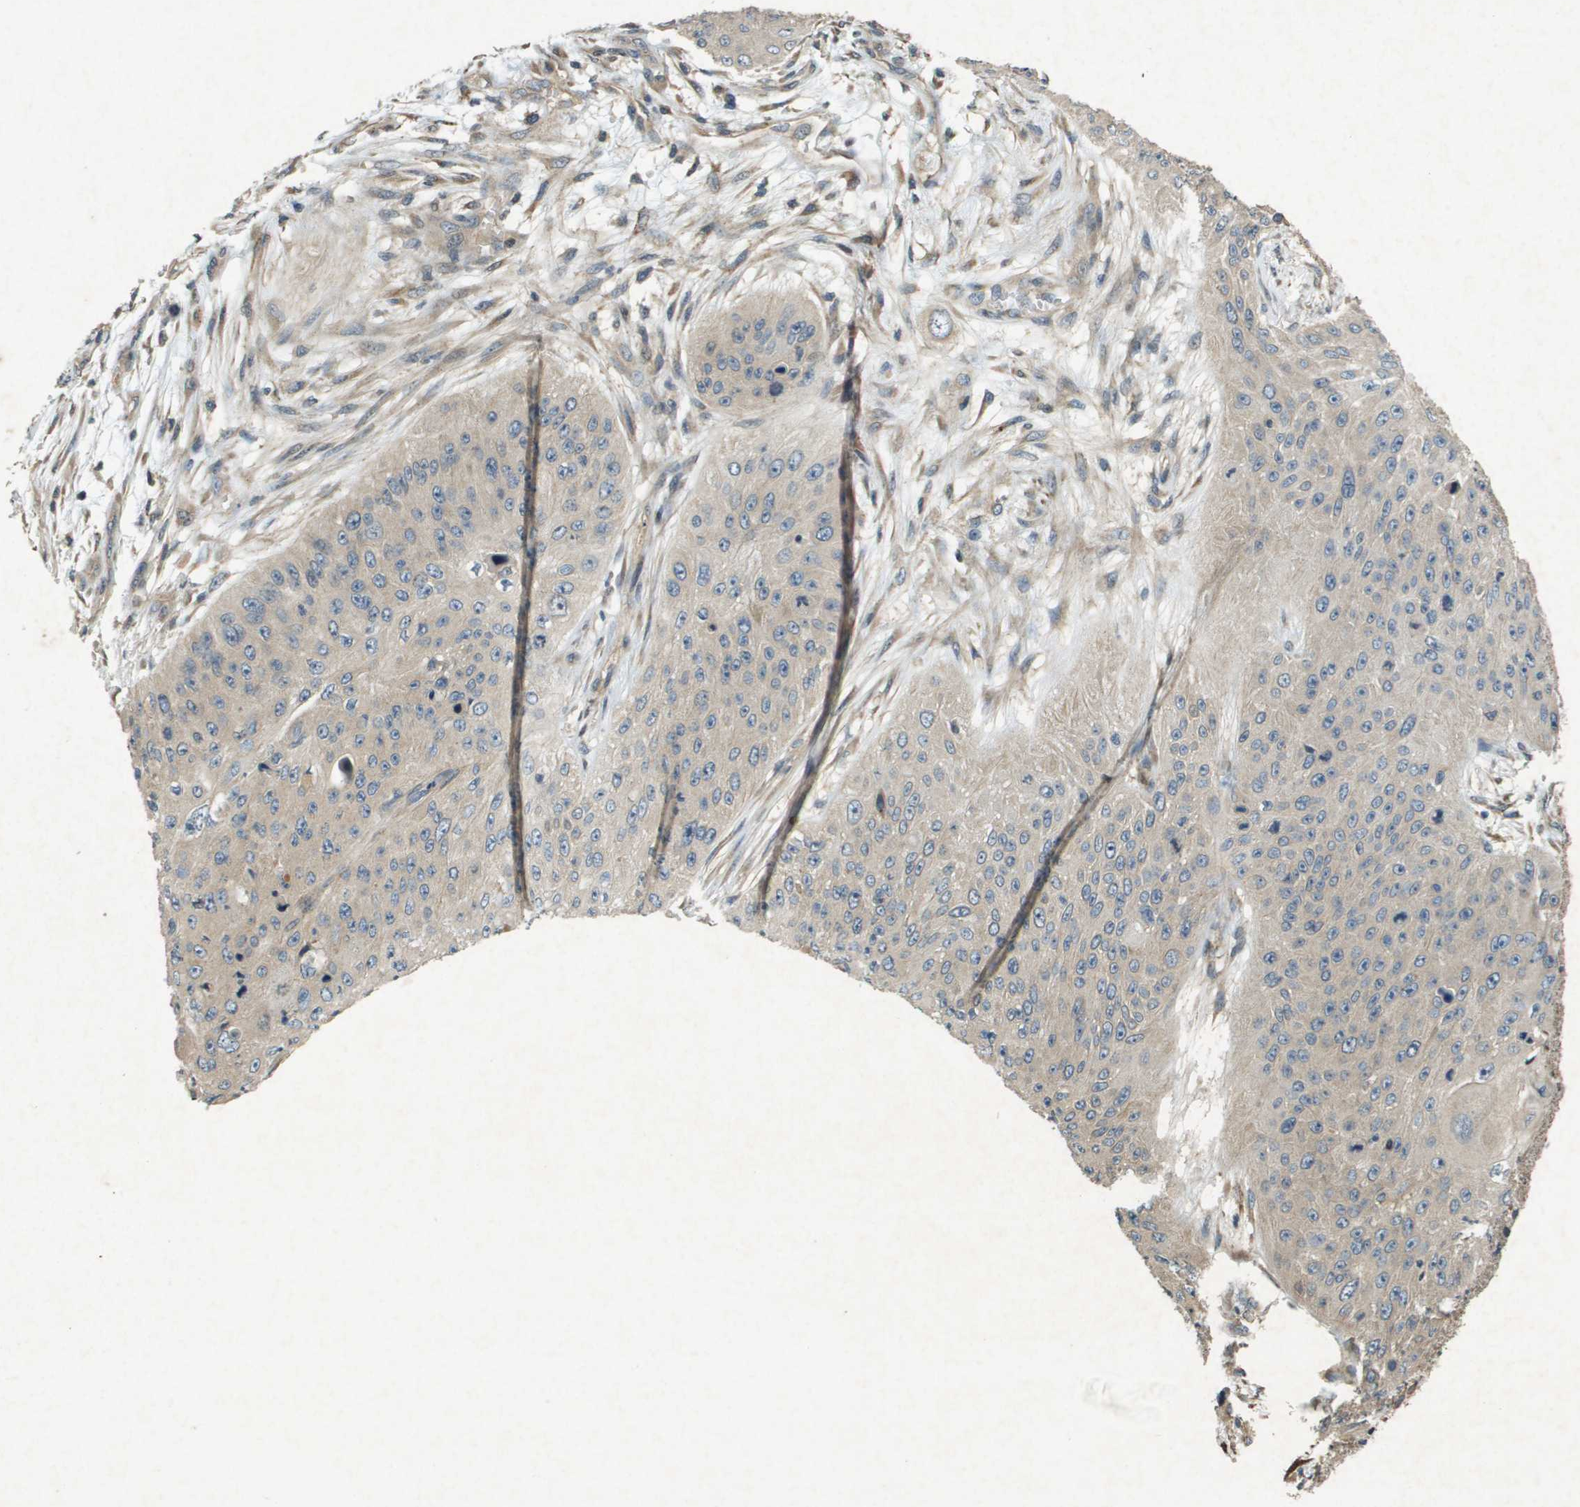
{"staining": {"intensity": "weak", "quantity": "<25%", "location": "cytoplasmic/membranous"}, "tissue": "skin cancer", "cell_type": "Tumor cells", "image_type": "cancer", "snomed": [{"axis": "morphology", "description": "Squamous cell carcinoma, NOS"}, {"axis": "topography", "description": "Skin"}], "caption": "Immunohistochemistry of human skin cancer displays no positivity in tumor cells. Brightfield microscopy of immunohistochemistry stained with DAB (brown) and hematoxylin (blue), captured at high magnification.", "gene": "CDKN2C", "patient": {"sex": "female", "age": 80}}